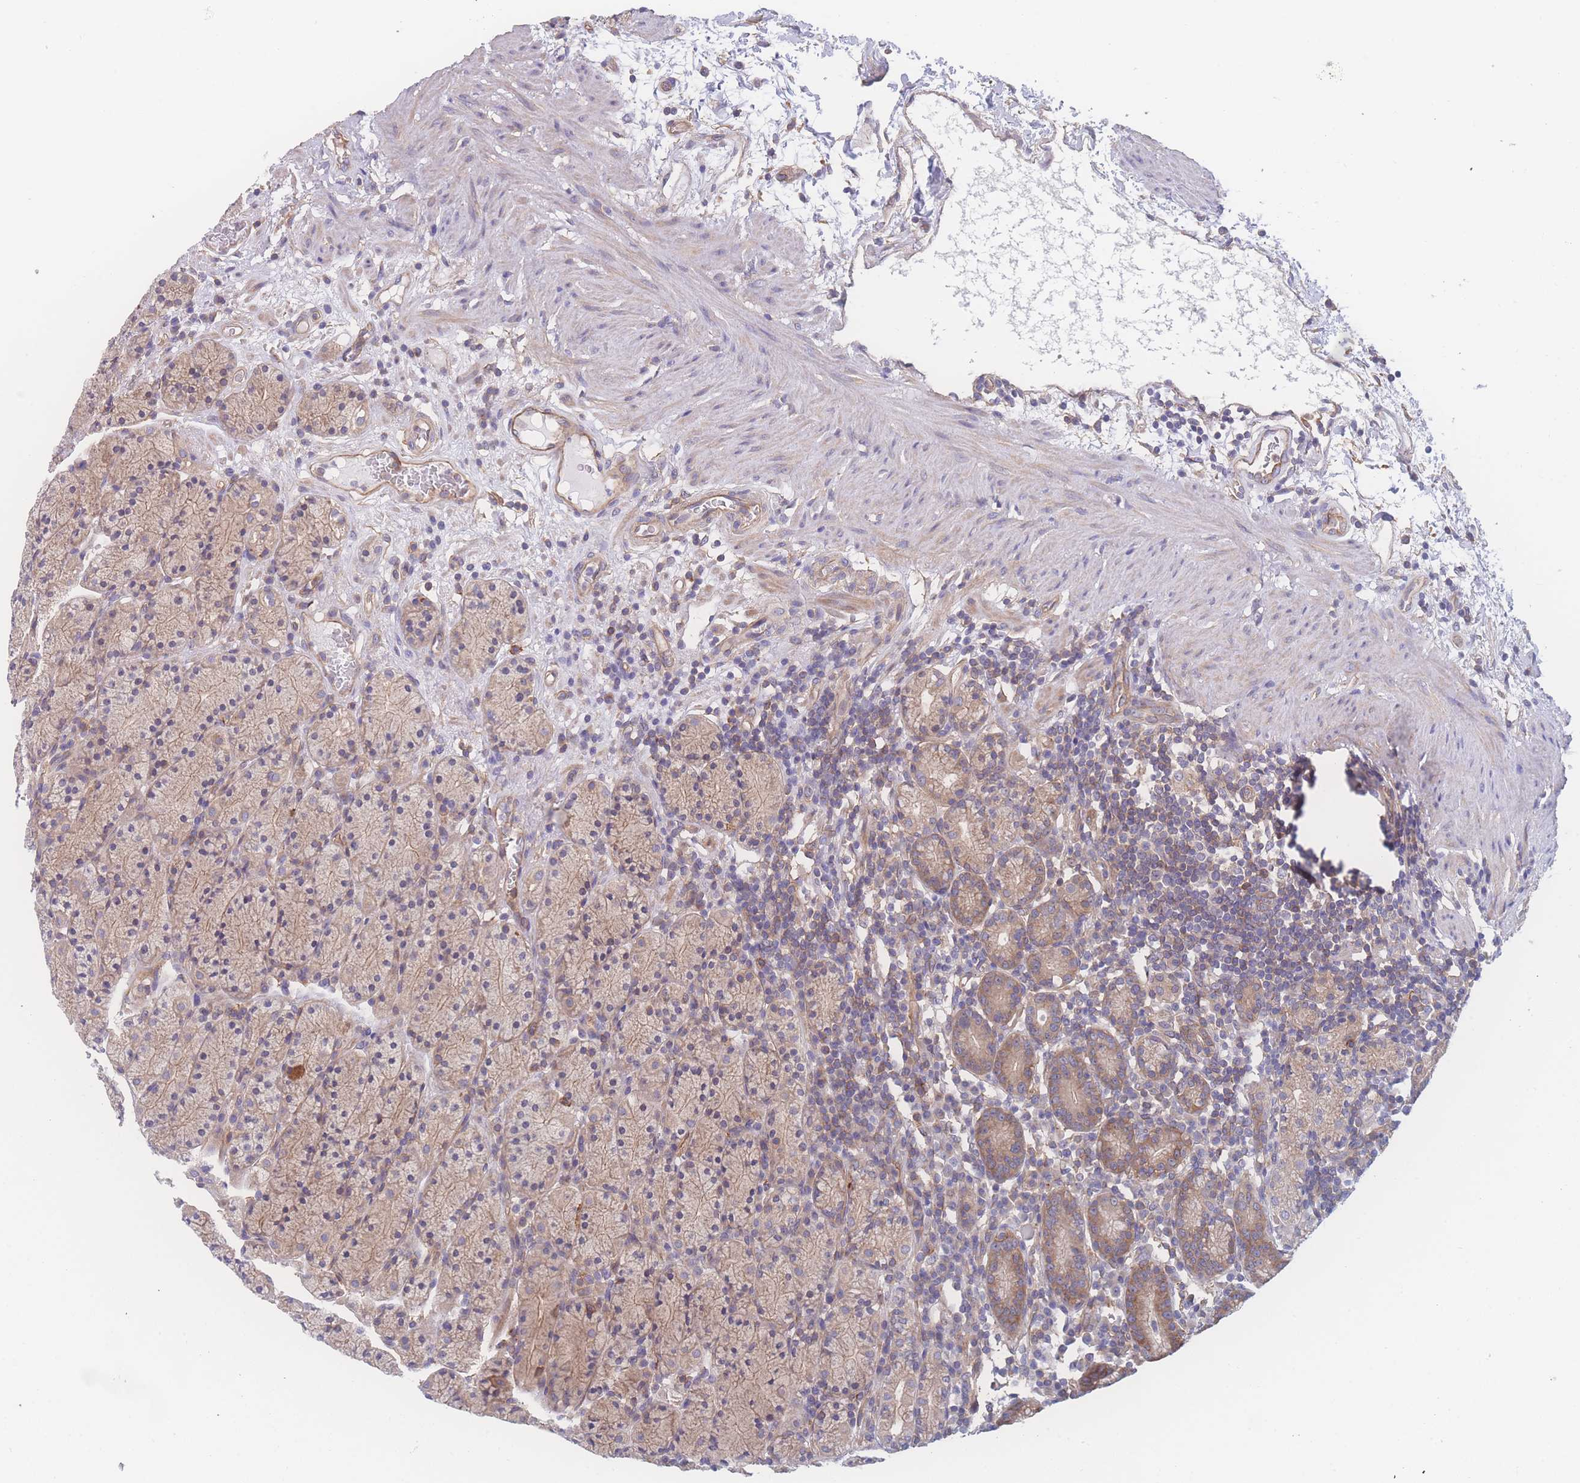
{"staining": {"intensity": "moderate", "quantity": ">75%", "location": "cytoplasmic/membranous"}, "tissue": "stomach", "cell_type": "Glandular cells", "image_type": "normal", "snomed": [{"axis": "morphology", "description": "Normal tissue, NOS"}, {"axis": "topography", "description": "Stomach, upper"}, {"axis": "topography", "description": "Stomach"}], "caption": "Immunohistochemical staining of benign human stomach demonstrates medium levels of moderate cytoplasmic/membranous positivity in approximately >75% of glandular cells.", "gene": "CFAP97", "patient": {"sex": "male", "age": 62}}